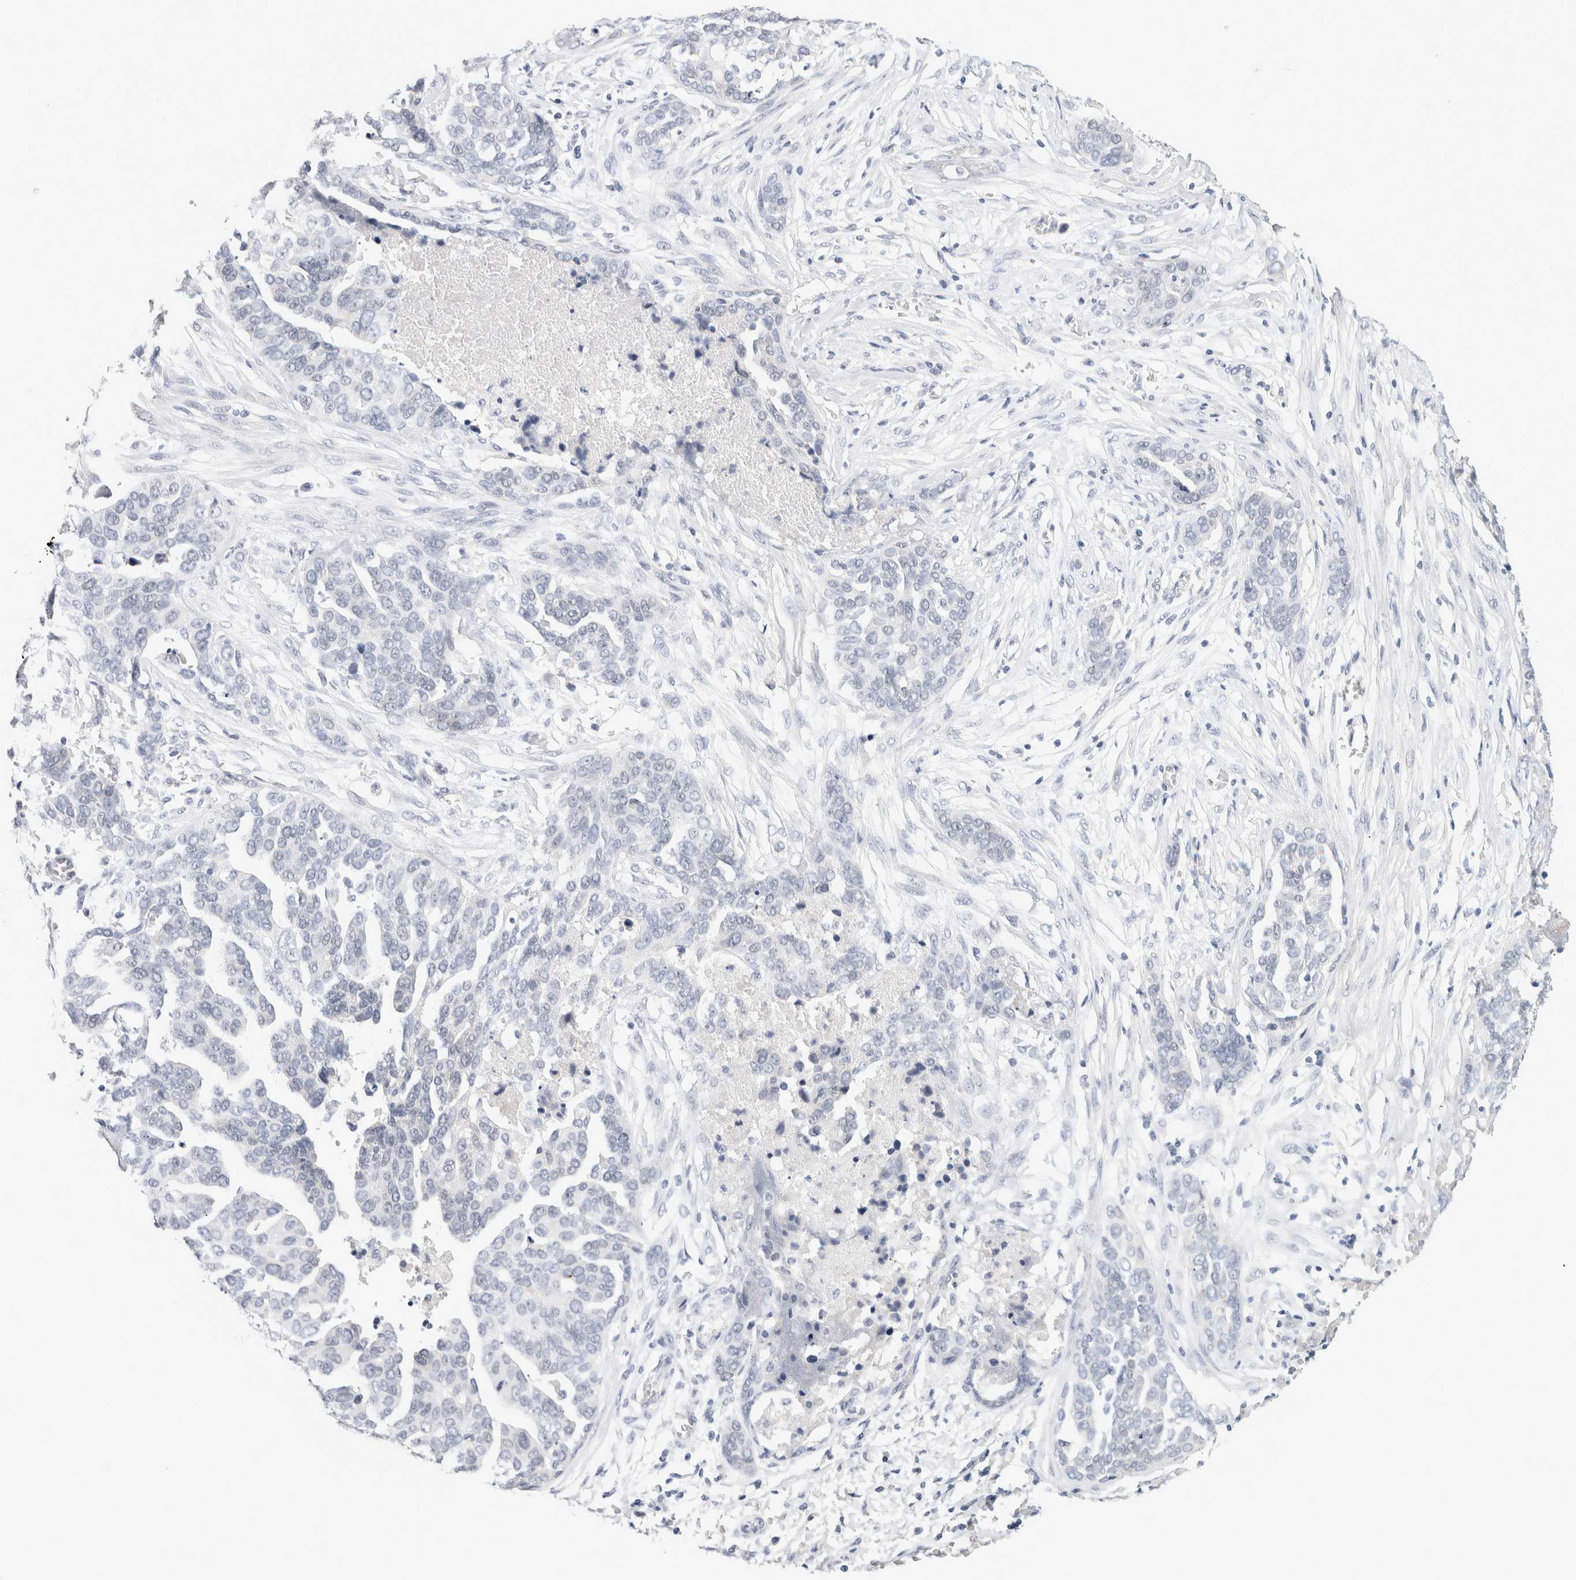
{"staining": {"intensity": "negative", "quantity": "none", "location": "none"}, "tissue": "ovarian cancer", "cell_type": "Tumor cells", "image_type": "cancer", "snomed": [{"axis": "morphology", "description": "Cystadenocarcinoma, serous, NOS"}, {"axis": "topography", "description": "Ovary"}], "caption": "High magnification brightfield microscopy of ovarian cancer stained with DAB (3,3'-diaminobenzidine) (brown) and counterstained with hematoxylin (blue): tumor cells show no significant positivity.", "gene": "TONSL", "patient": {"sex": "female", "age": 44}}